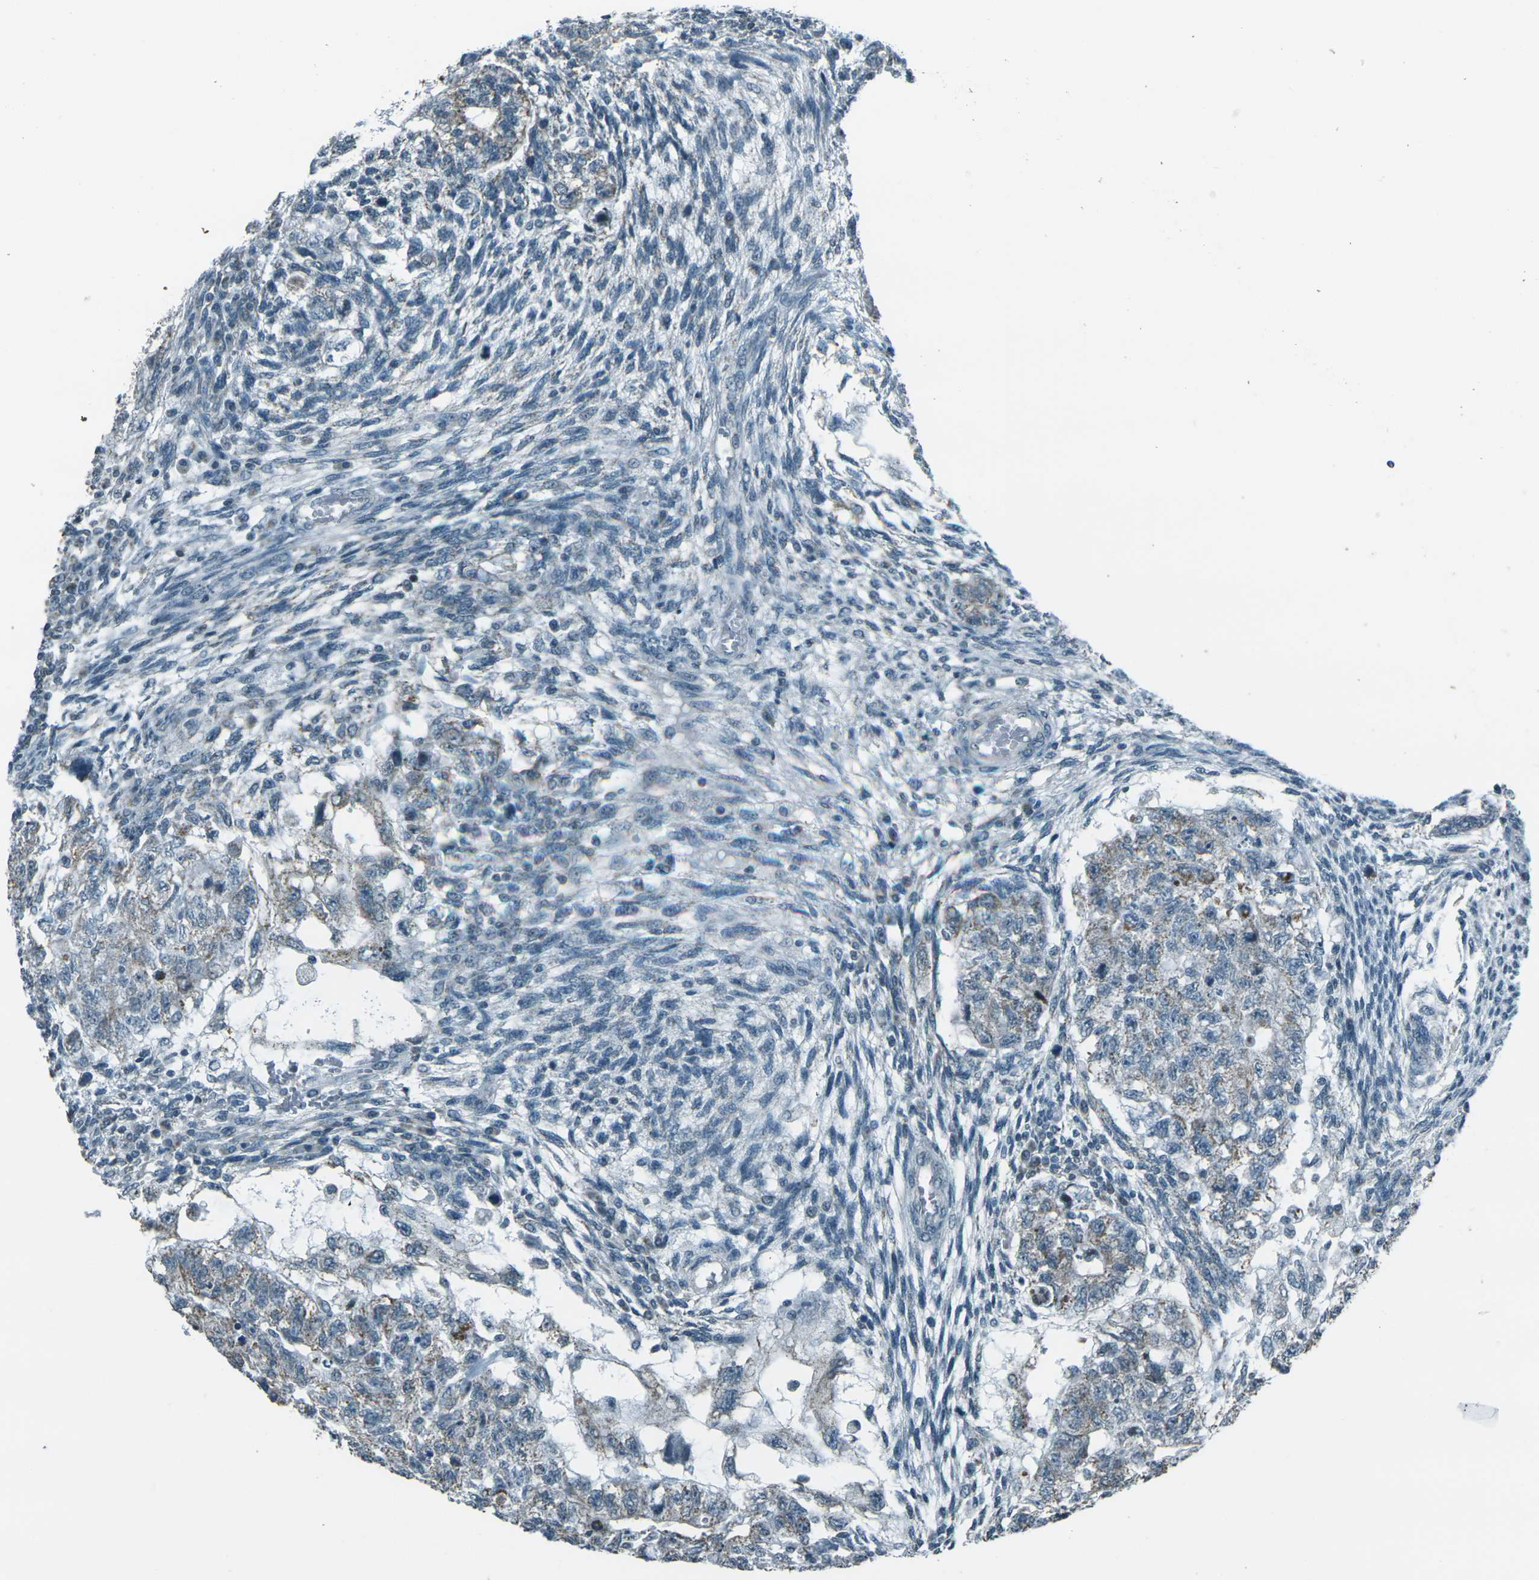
{"staining": {"intensity": "weak", "quantity": "25%-75%", "location": "cytoplasmic/membranous"}, "tissue": "testis cancer", "cell_type": "Tumor cells", "image_type": "cancer", "snomed": [{"axis": "morphology", "description": "Normal tissue, NOS"}, {"axis": "morphology", "description": "Carcinoma, Embryonal, NOS"}, {"axis": "topography", "description": "Testis"}], "caption": "Immunohistochemistry (IHC) photomicrograph of testis embryonal carcinoma stained for a protein (brown), which exhibits low levels of weak cytoplasmic/membranous positivity in about 25%-75% of tumor cells.", "gene": "H2BC1", "patient": {"sex": "male", "age": 36}}